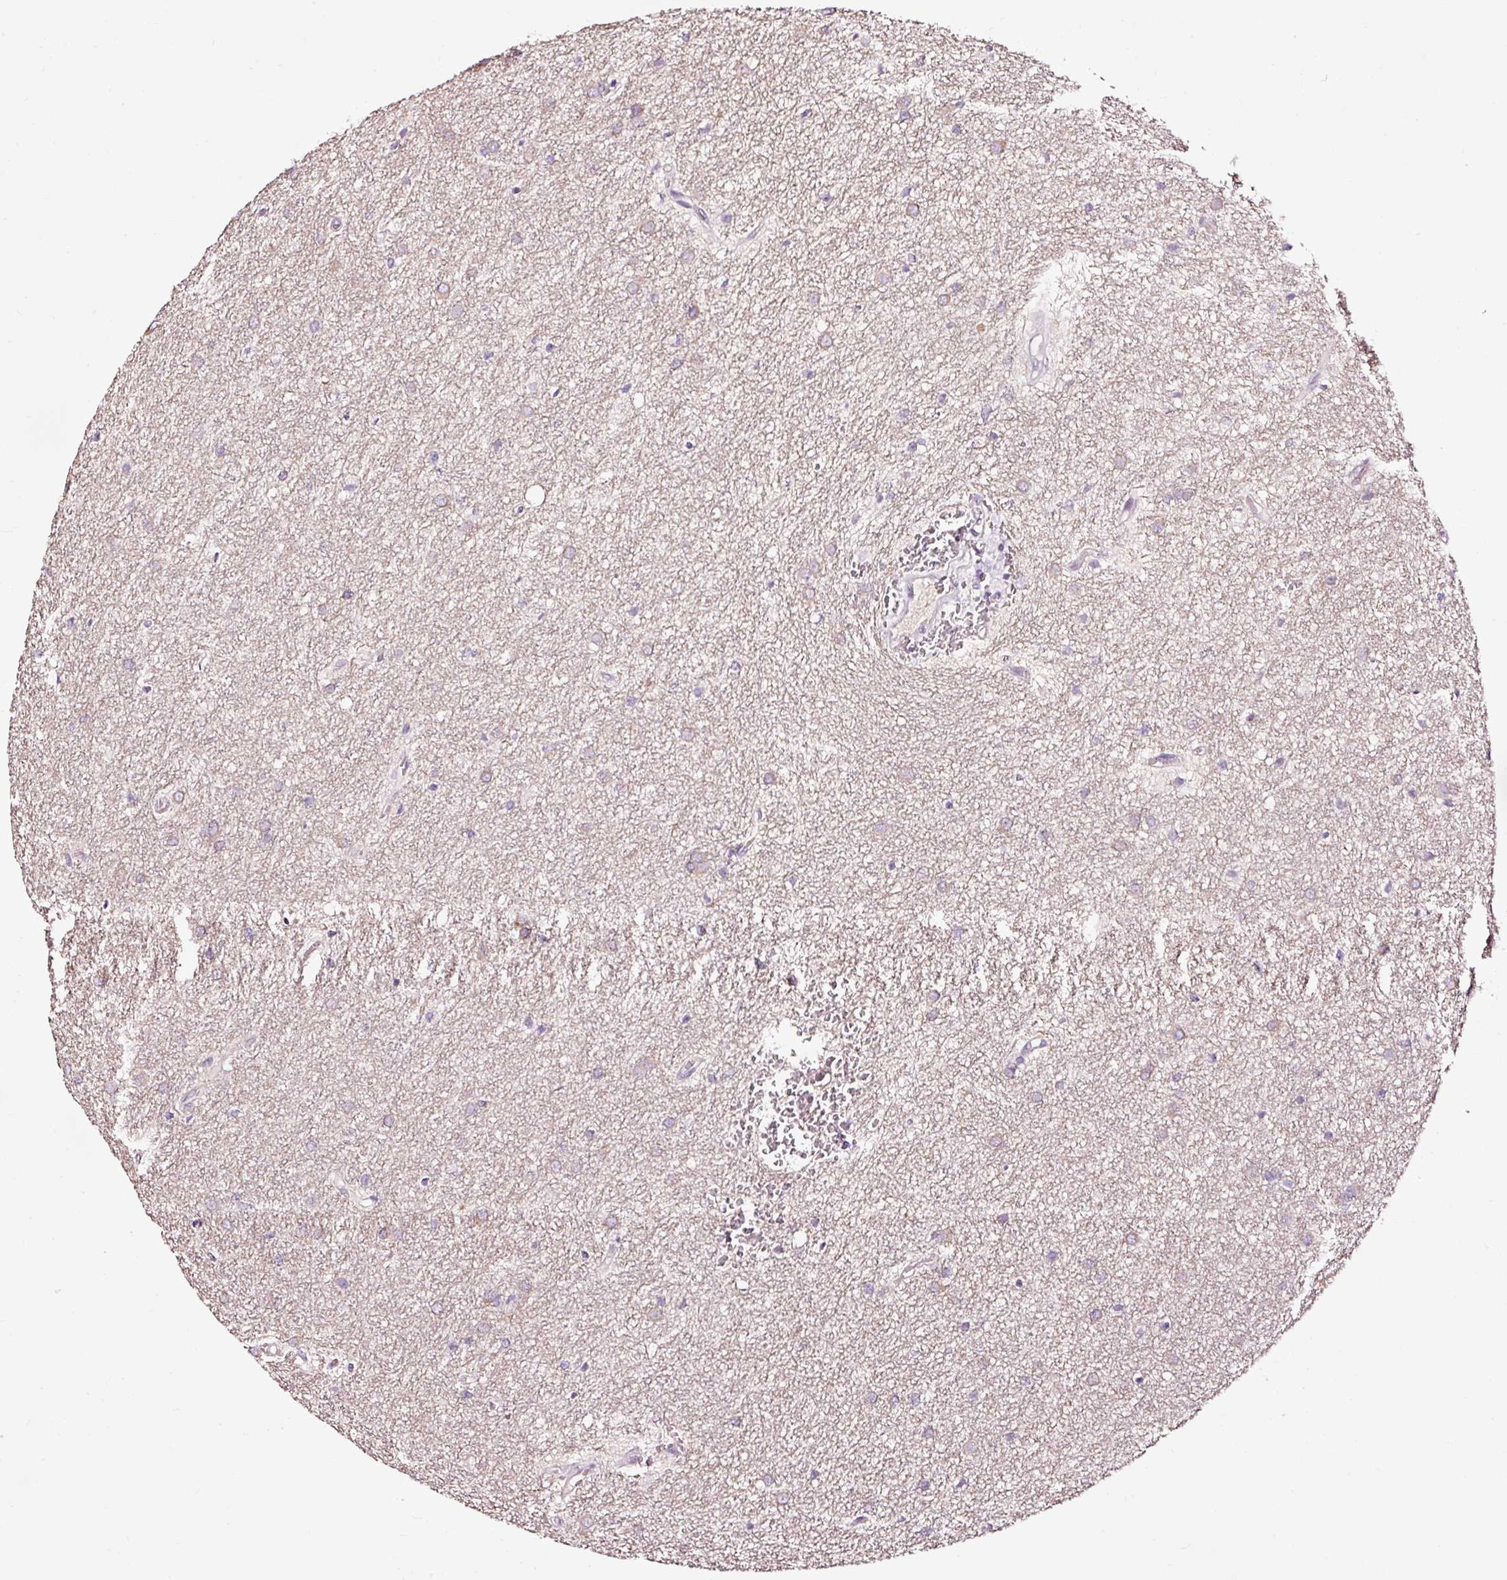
{"staining": {"intensity": "negative", "quantity": "none", "location": "none"}, "tissue": "glioma", "cell_type": "Tumor cells", "image_type": "cancer", "snomed": [{"axis": "morphology", "description": "Glioma, malignant, Low grade"}, {"axis": "topography", "description": "Cerebellum"}], "caption": "There is no significant staining in tumor cells of malignant glioma (low-grade).", "gene": "UTP14A", "patient": {"sex": "female", "age": 5}}